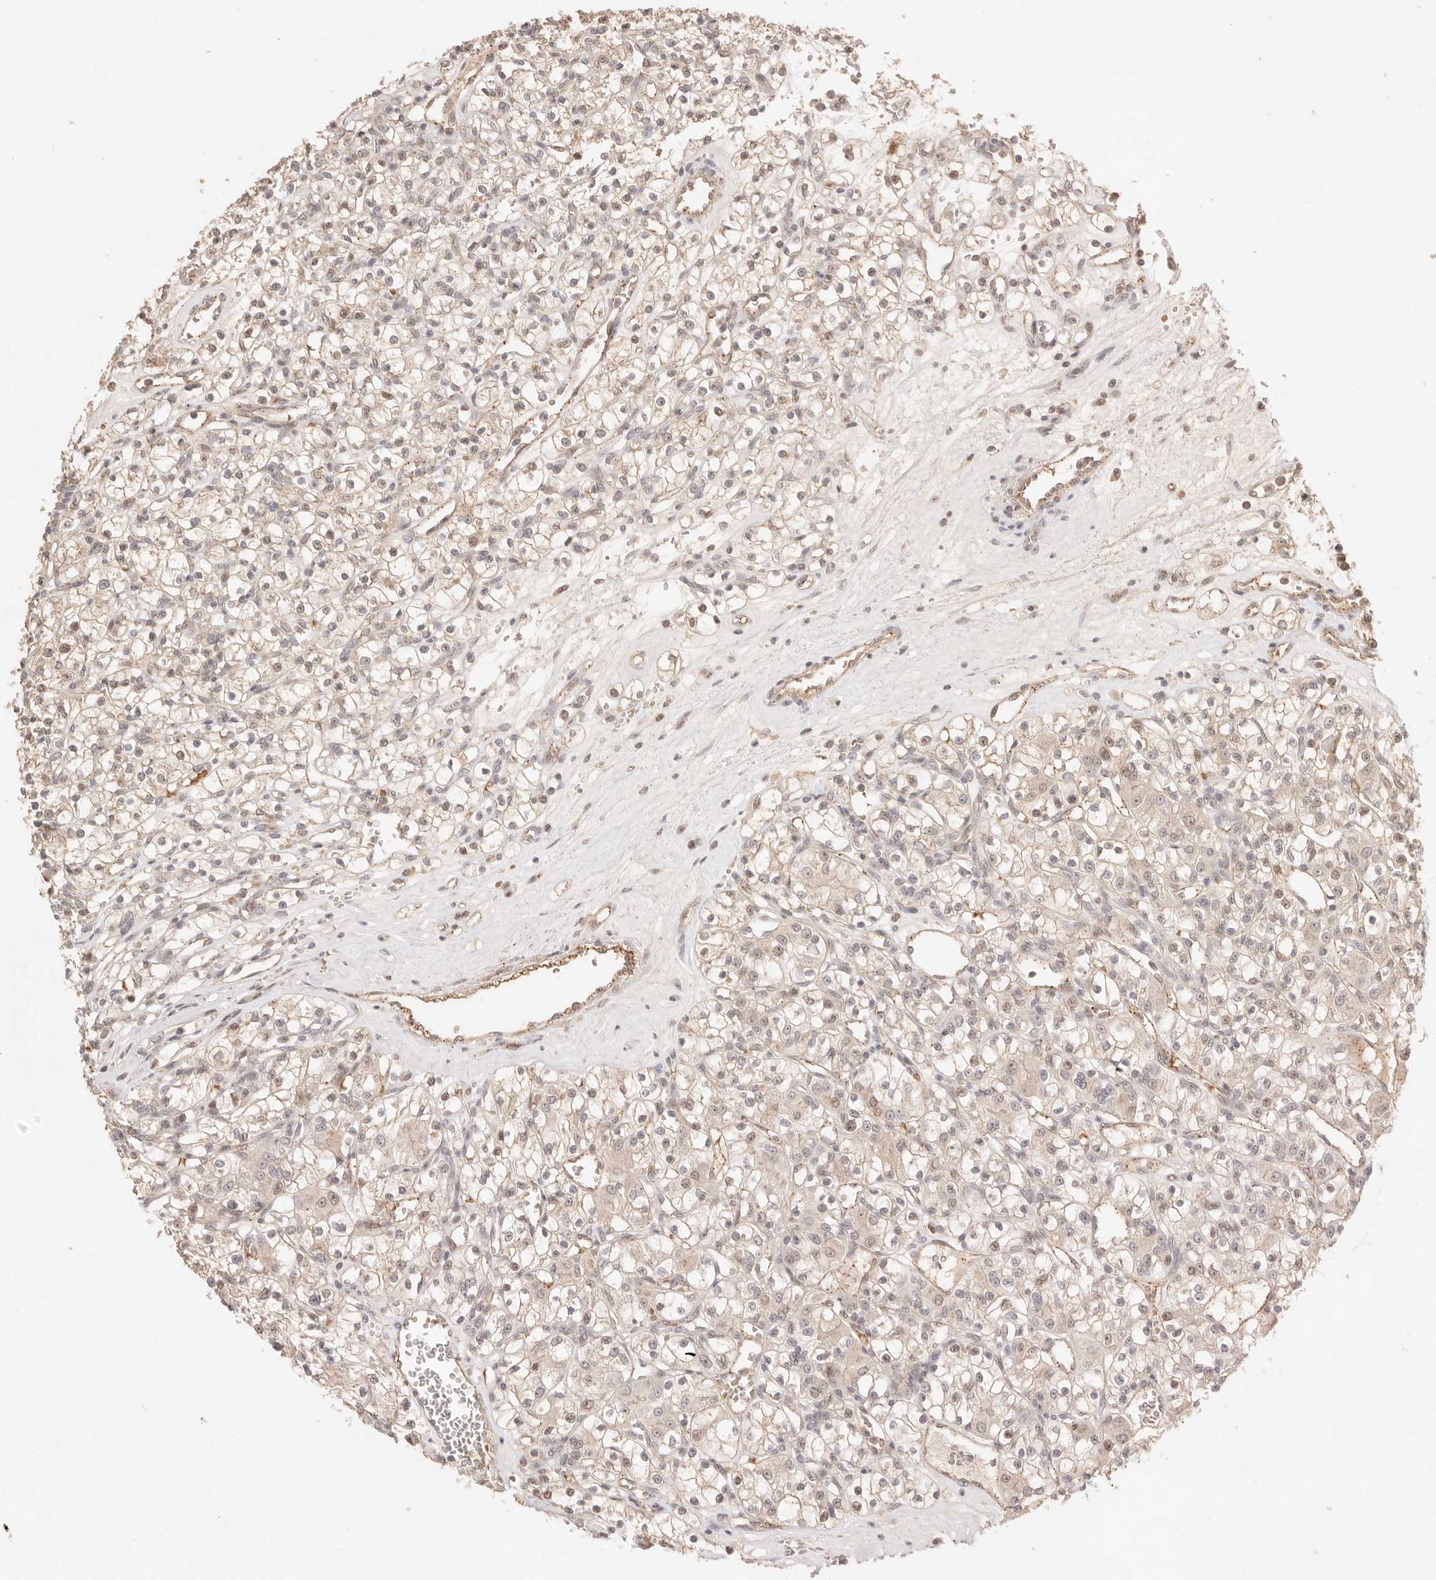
{"staining": {"intensity": "moderate", "quantity": ">75%", "location": "nuclear"}, "tissue": "renal cancer", "cell_type": "Tumor cells", "image_type": "cancer", "snomed": [{"axis": "morphology", "description": "Adenocarcinoma, NOS"}, {"axis": "topography", "description": "Kidney"}], "caption": "Approximately >75% of tumor cells in renal cancer (adenocarcinoma) show moderate nuclear protein staining as visualized by brown immunohistochemical staining.", "gene": "MEP1A", "patient": {"sex": "female", "age": 59}}